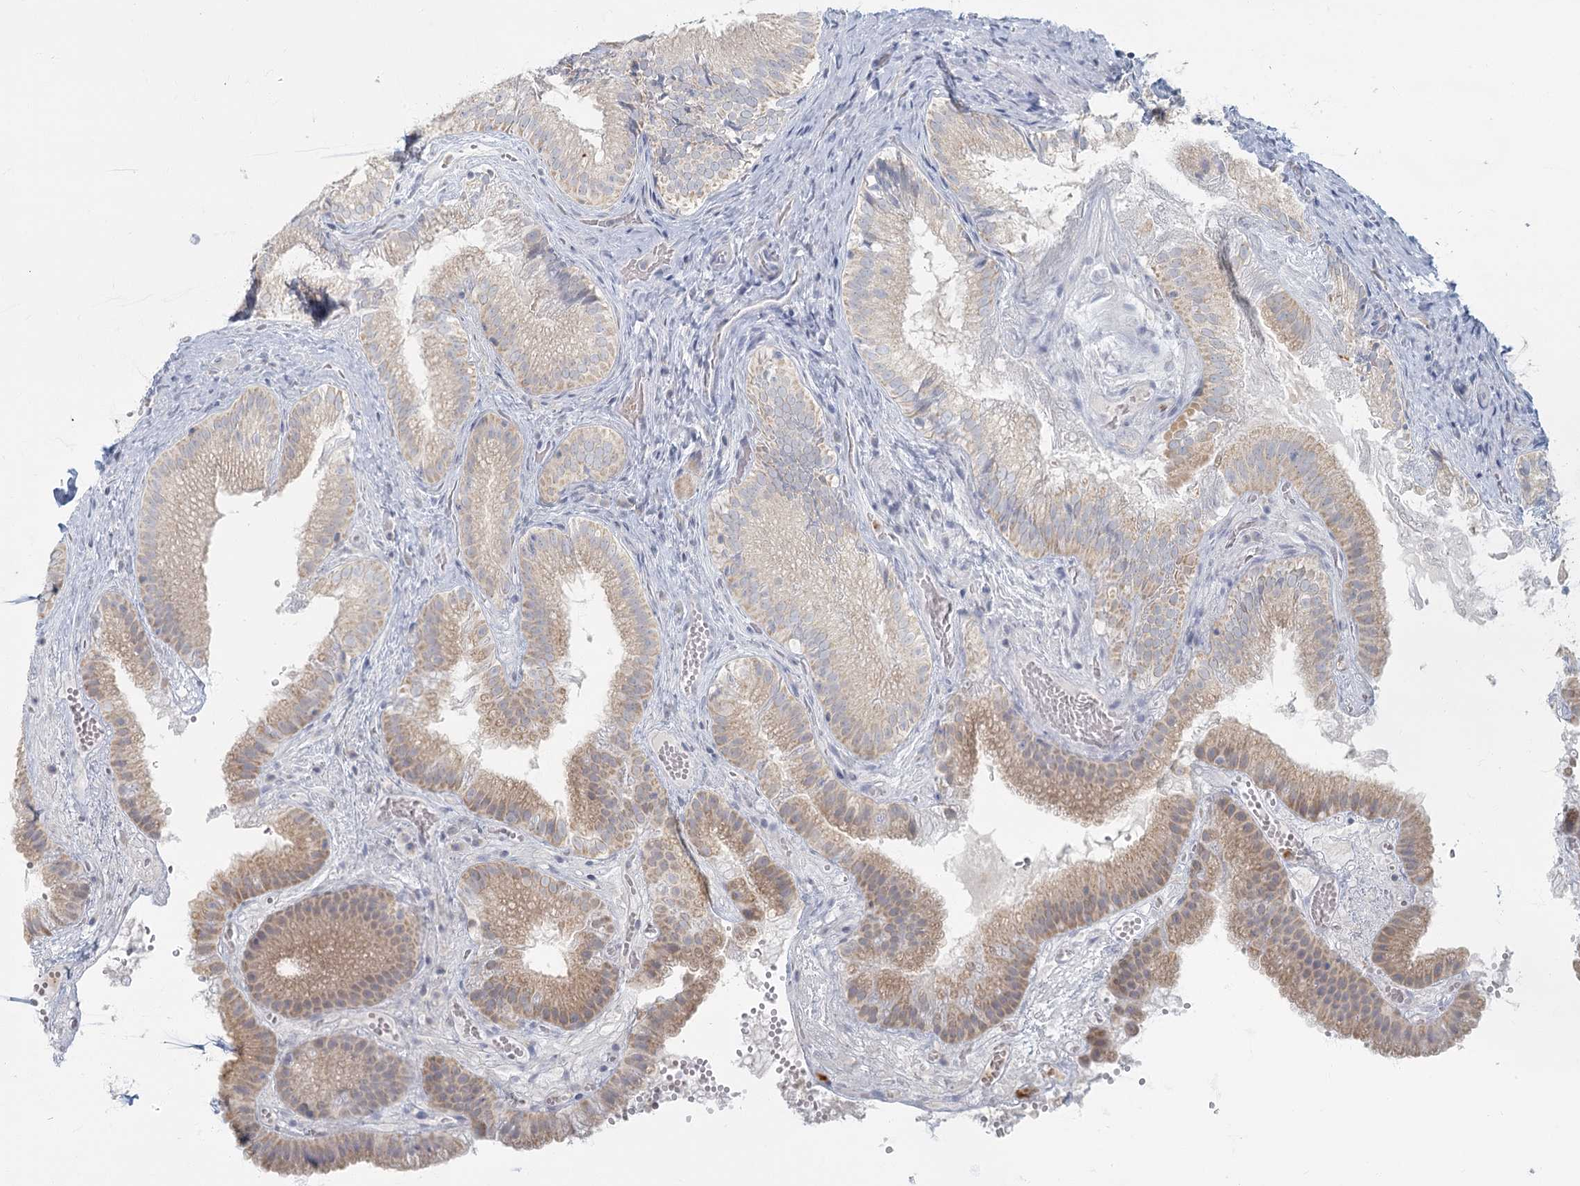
{"staining": {"intensity": "weak", "quantity": "25%-75%", "location": "cytoplasmic/membranous"}, "tissue": "gallbladder", "cell_type": "Glandular cells", "image_type": "normal", "snomed": [{"axis": "morphology", "description": "Normal tissue, NOS"}, {"axis": "topography", "description": "Gallbladder"}], "caption": "DAB (3,3'-diaminobenzidine) immunohistochemical staining of benign human gallbladder displays weak cytoplasmic/membranous protein expression in about 25%-75% of glandular cells. (Brightfield microscopy of DAB IHC at high magnification).", "gene": "FAM110C", "patient": {"sex": "female", "age": 30}}